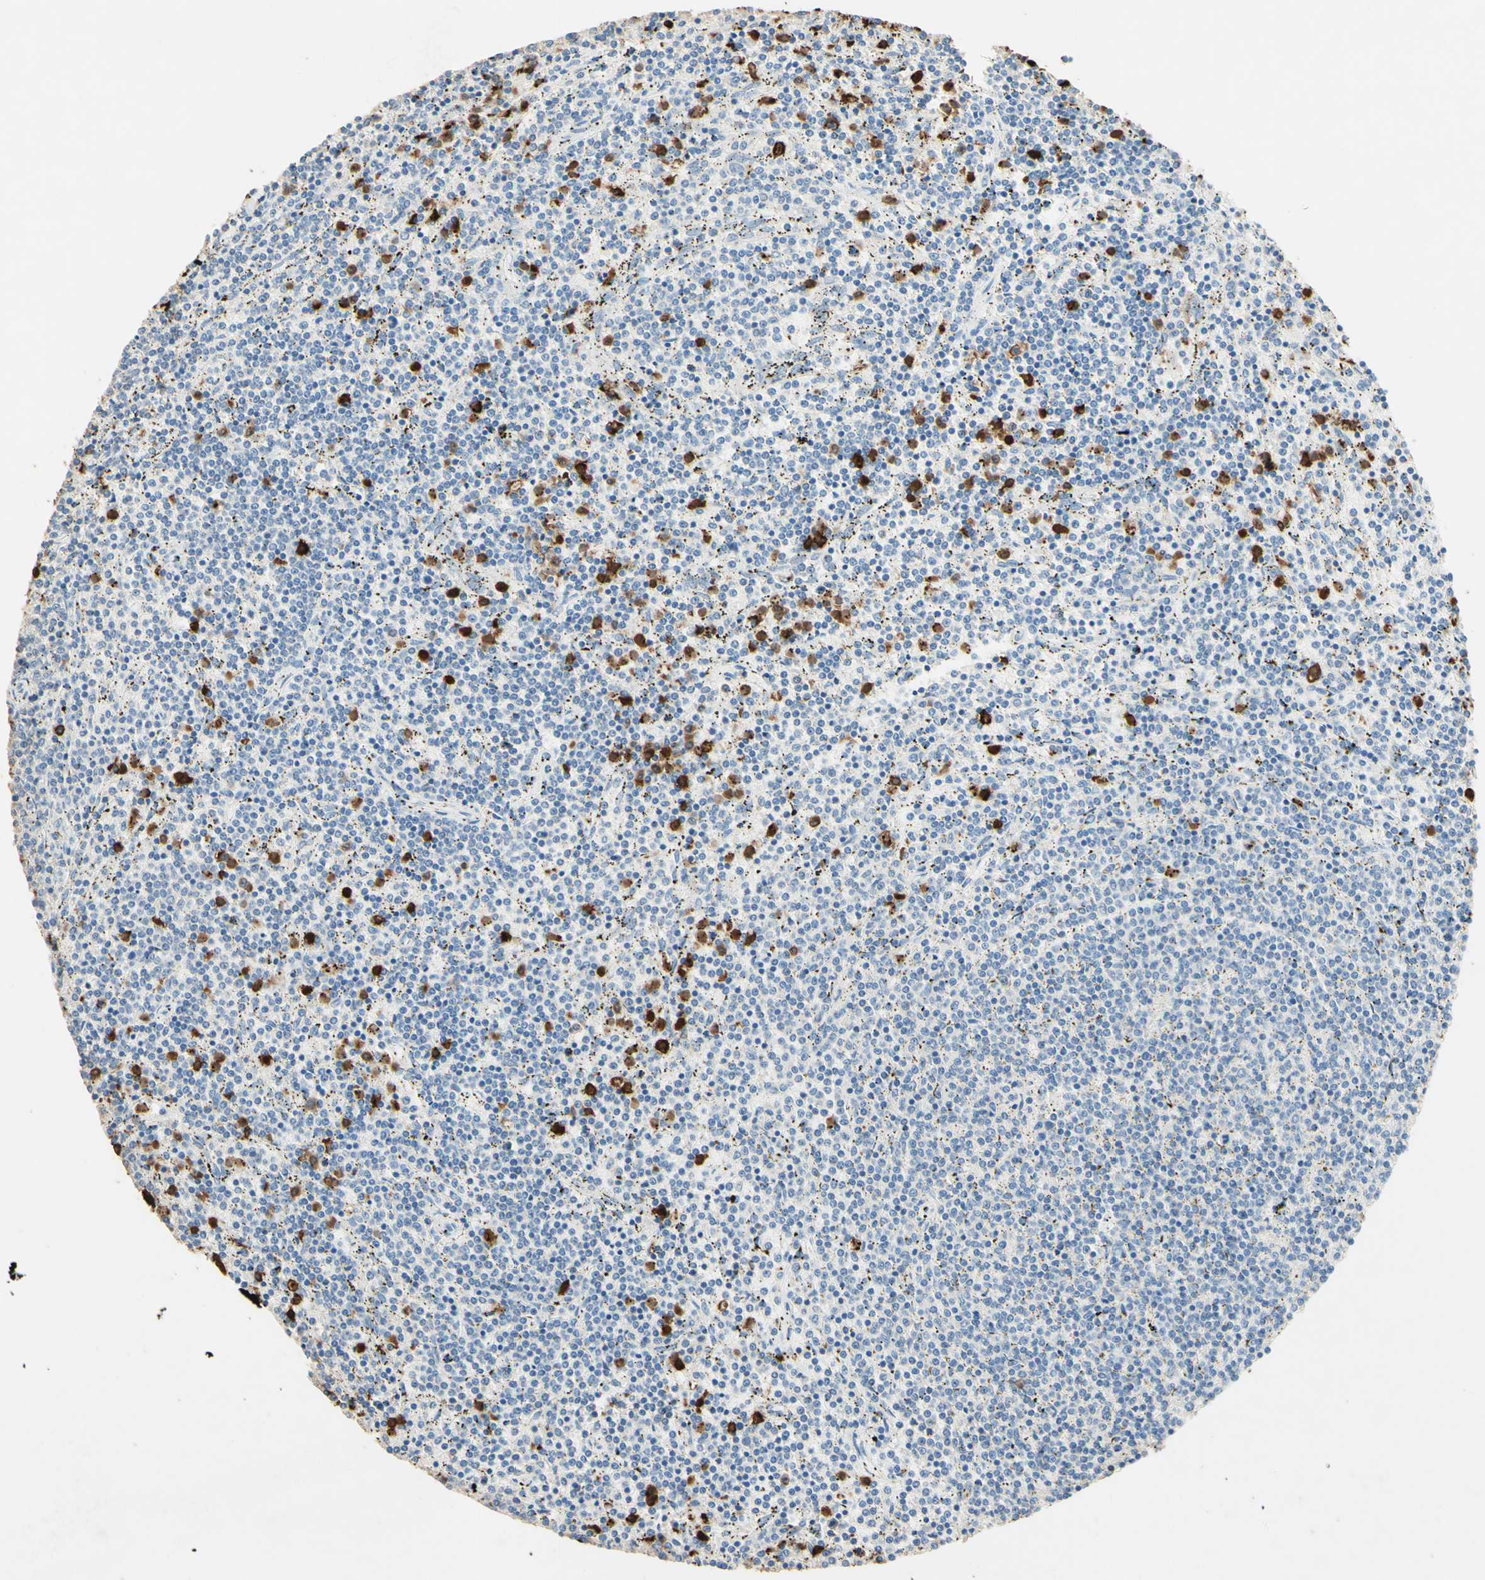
{"staining": {"intensity": "negative", "quantity": "none", "location": "none"}, "tissue": "lymphoma", "cell_type": "Tumor cells", "image_type": "cancer", "snomed": [{"axis": "morphology", "description": "Malignant lymphoma, non-Hodgkin's type, Low grade"}, {"axis": "topography", "description": "Spleen"}], "caption": "The image demonstrates no staining of tumor cells in malignant lymphoma, non-Hodgkin's type (low-grade).", "gene": "NFKBIZ", "patient": {"sex": "female", "age": 50}}